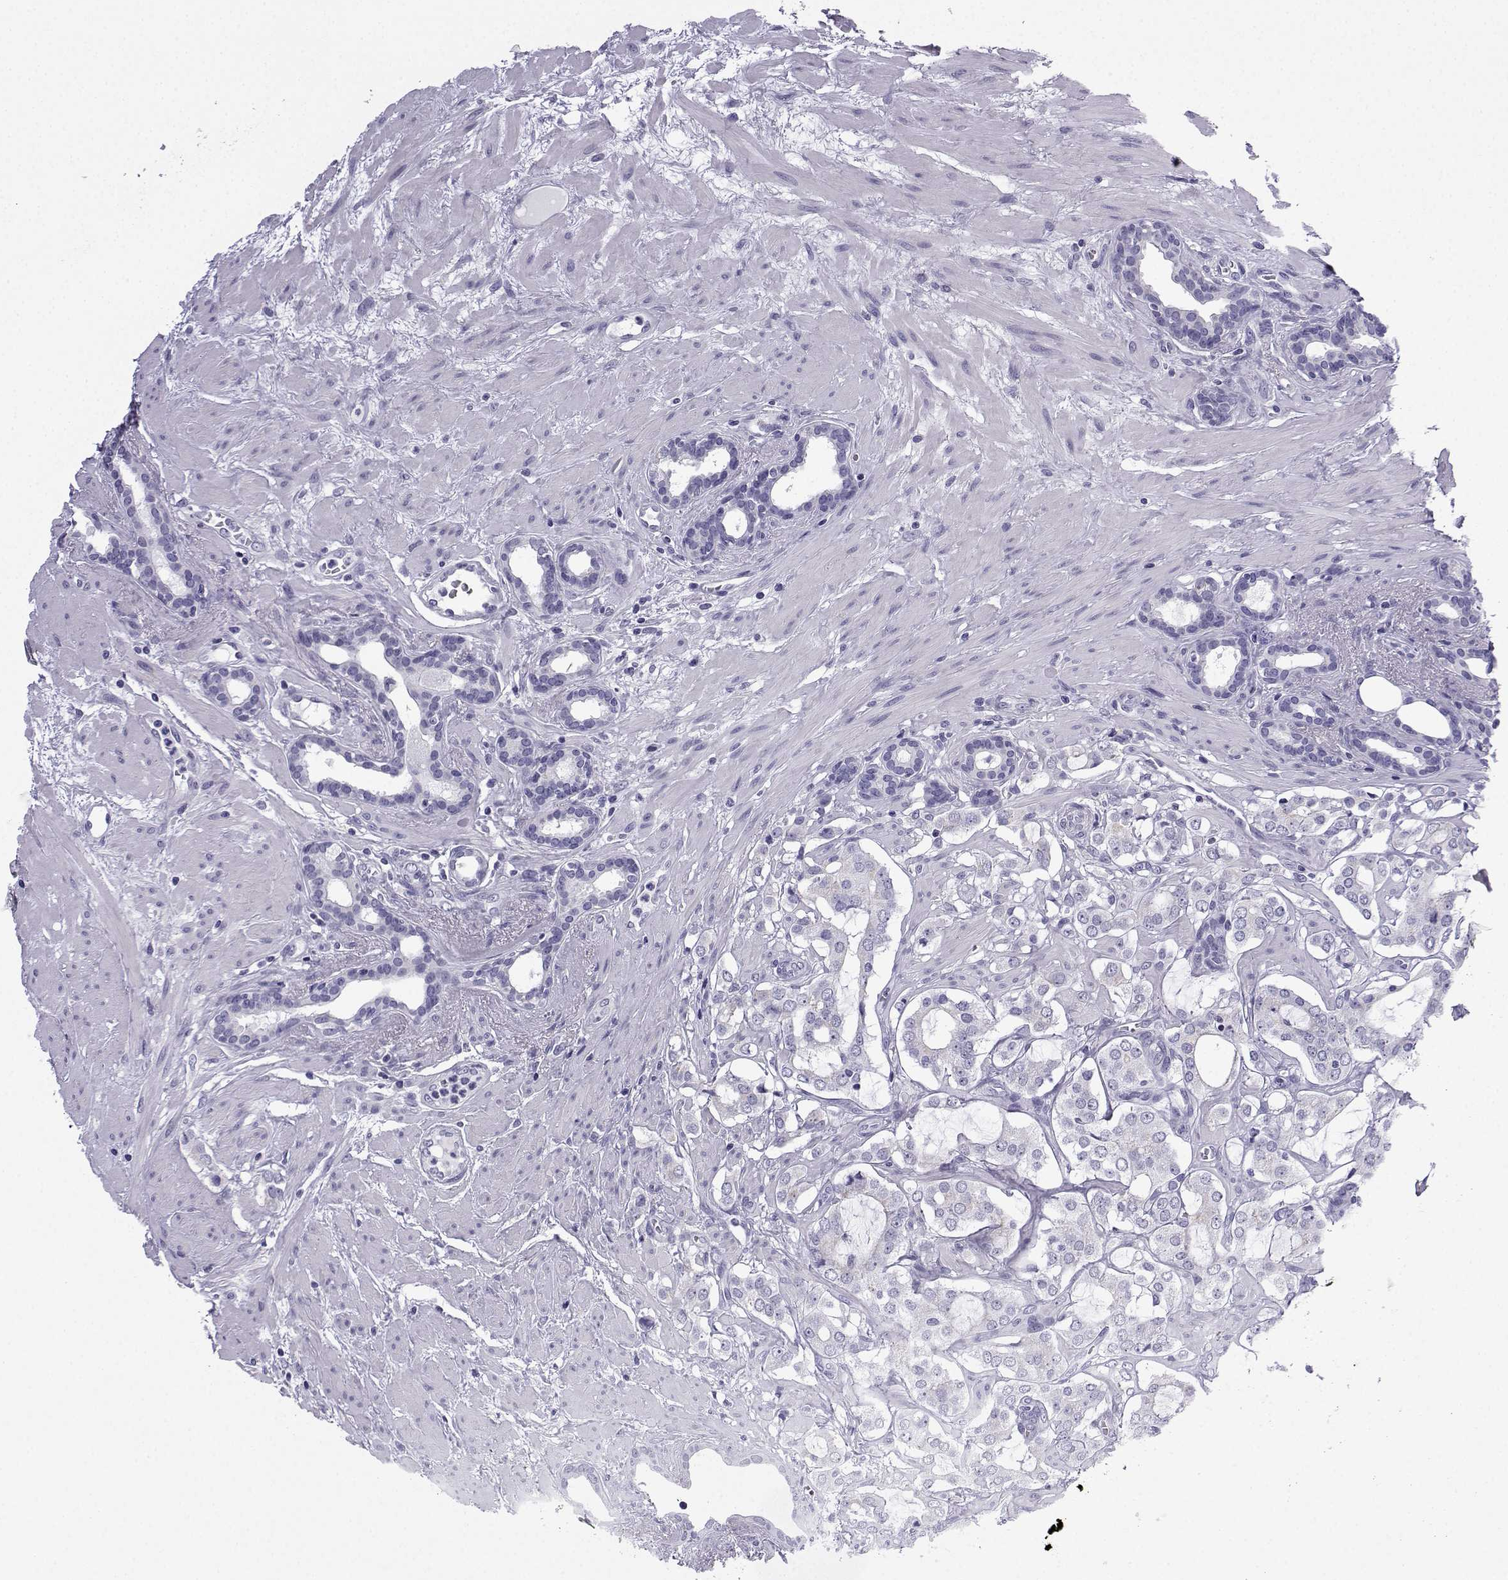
{"staining": {"intensity": "negative", "quantity": "none", "location": "none"}, "tissue": "prostate cancer", "cell_type": "Tumor cells", "image_type": "cancer", "snomed": [{"axis": "morphology", "description": "Adenocarcinoma, NOS"}, {"axis": "topography", "description": "Prostate"}], "caption": "IHC histopathology image of prostate cancer (adenocarcinoma) stained for a protein (brown), which exhibits no expression in tumor cells.", "gene": "ACRBP", "patient": {"sex": "male", "age": 66}}